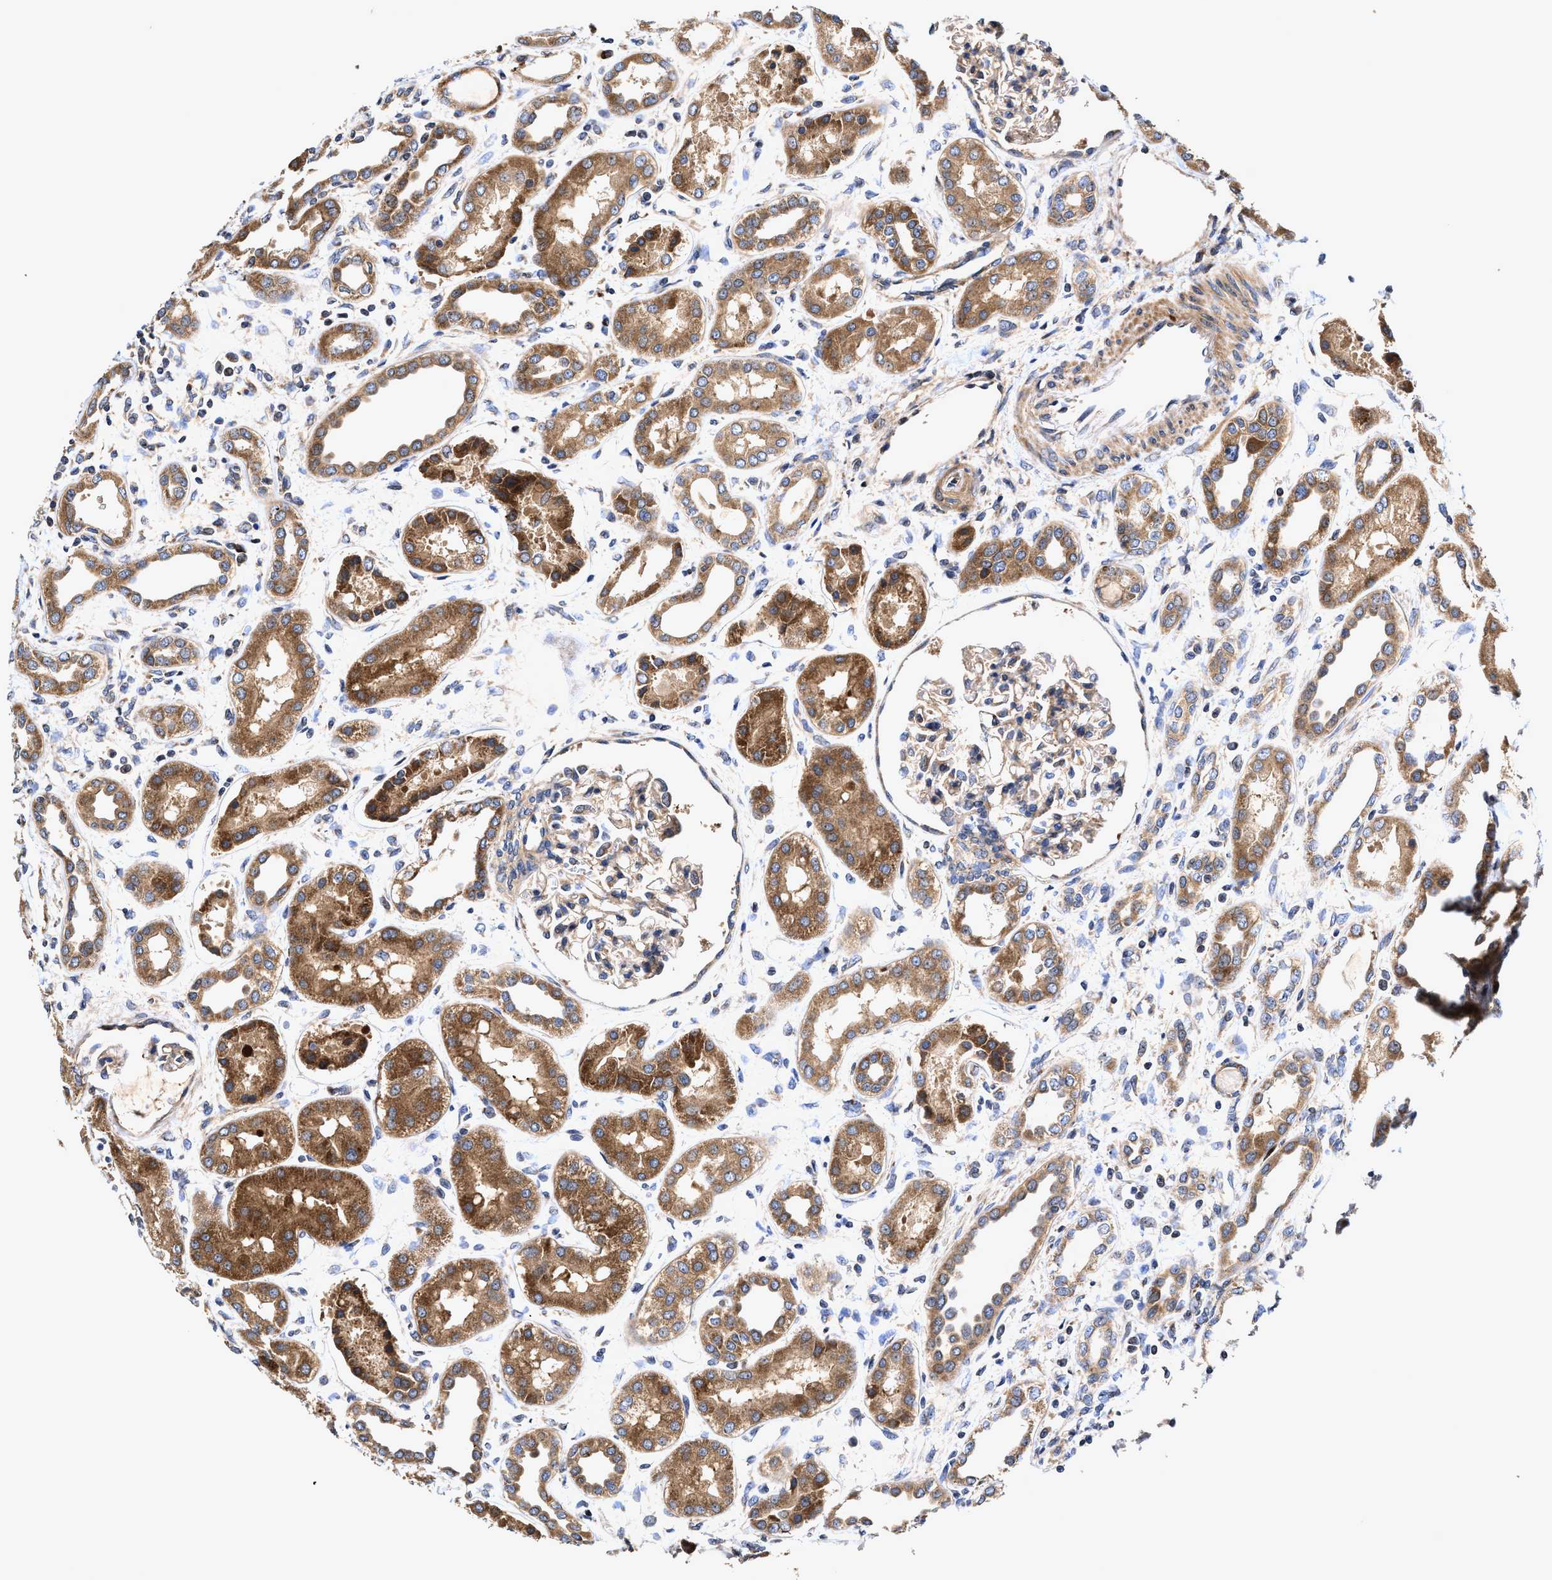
{"staining": {"intensity": "weak", "quantity": "25%-75%", "location": "cytoplasmic/membranous"}, "tissue": "kidney", "cell_type": "Cells in glomeruli", "image_type": "normal", "snomed": [{"axis": "morphology", "description": "Normal tissue, NOS"}, {"axis": "topography", "description": "Kidney"}], "caption": "An image of kidney stained for a protein reveals weak cytoplasmic/membranous brown staining in cells in glomeruli. (DAB IHC with brightfield microscopy, high magnification).", "gene": "EFNA4", "patient": {"sex": "male", "age": 59}}